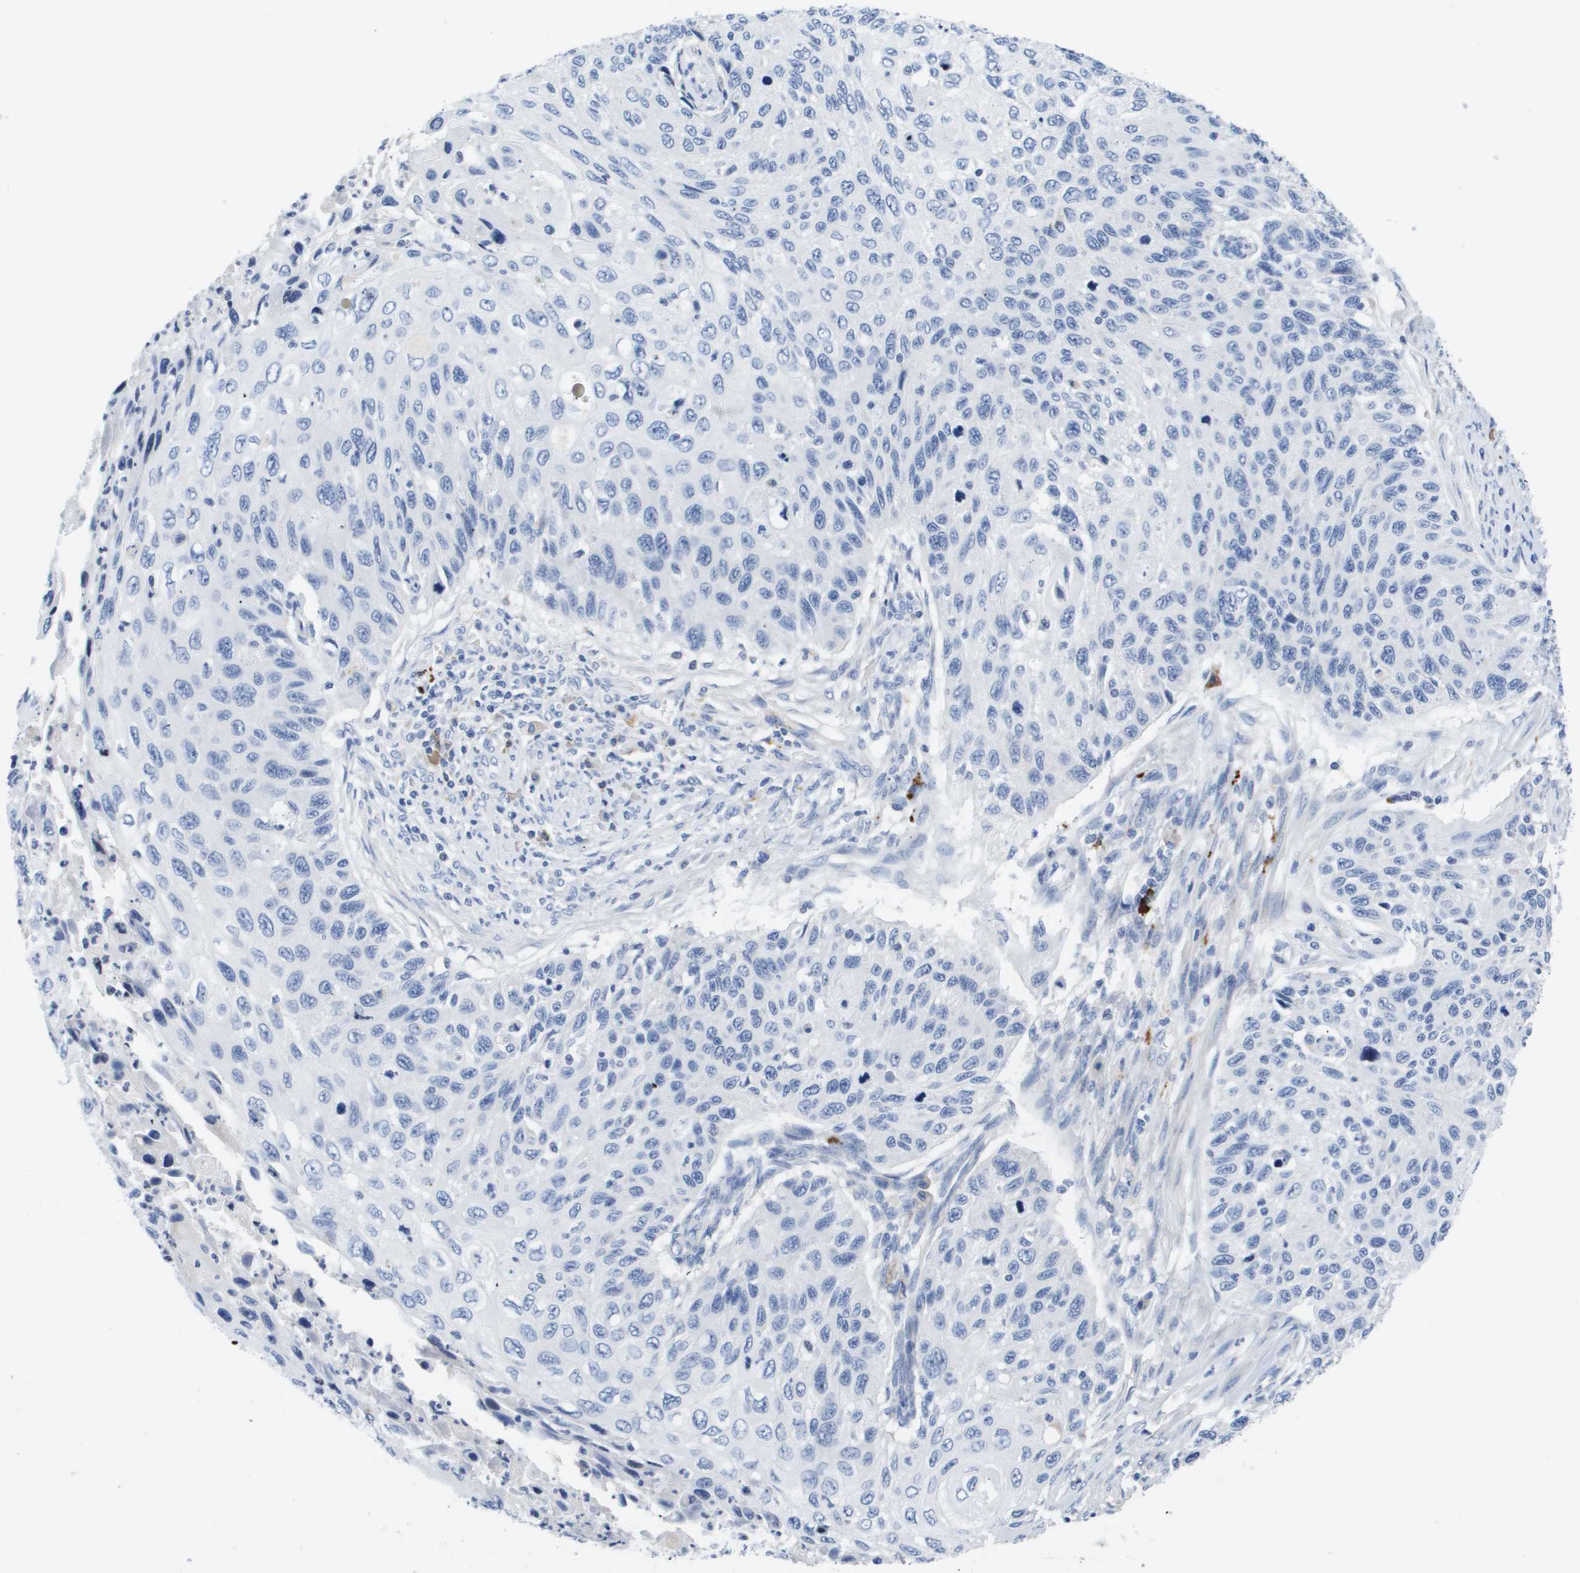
{"staining": {"intensity": "negative", "quantity": "none", "location": "none"}, "tissue": "cervical cancer", "cell_type": "Tumor cells", "image_type": "cancer", "snomed": [{"axis": "morphology", "description": "Squamous cell carcinoma, NOS"}, {"axis": "topography", "description": "Cervix"}], "caption": "Cervical cancer stained for a protein using IHC exhibits no positivity tumor cells.", "gene": "MS4A1", "patient": {"sex": "female", "age": 70}}